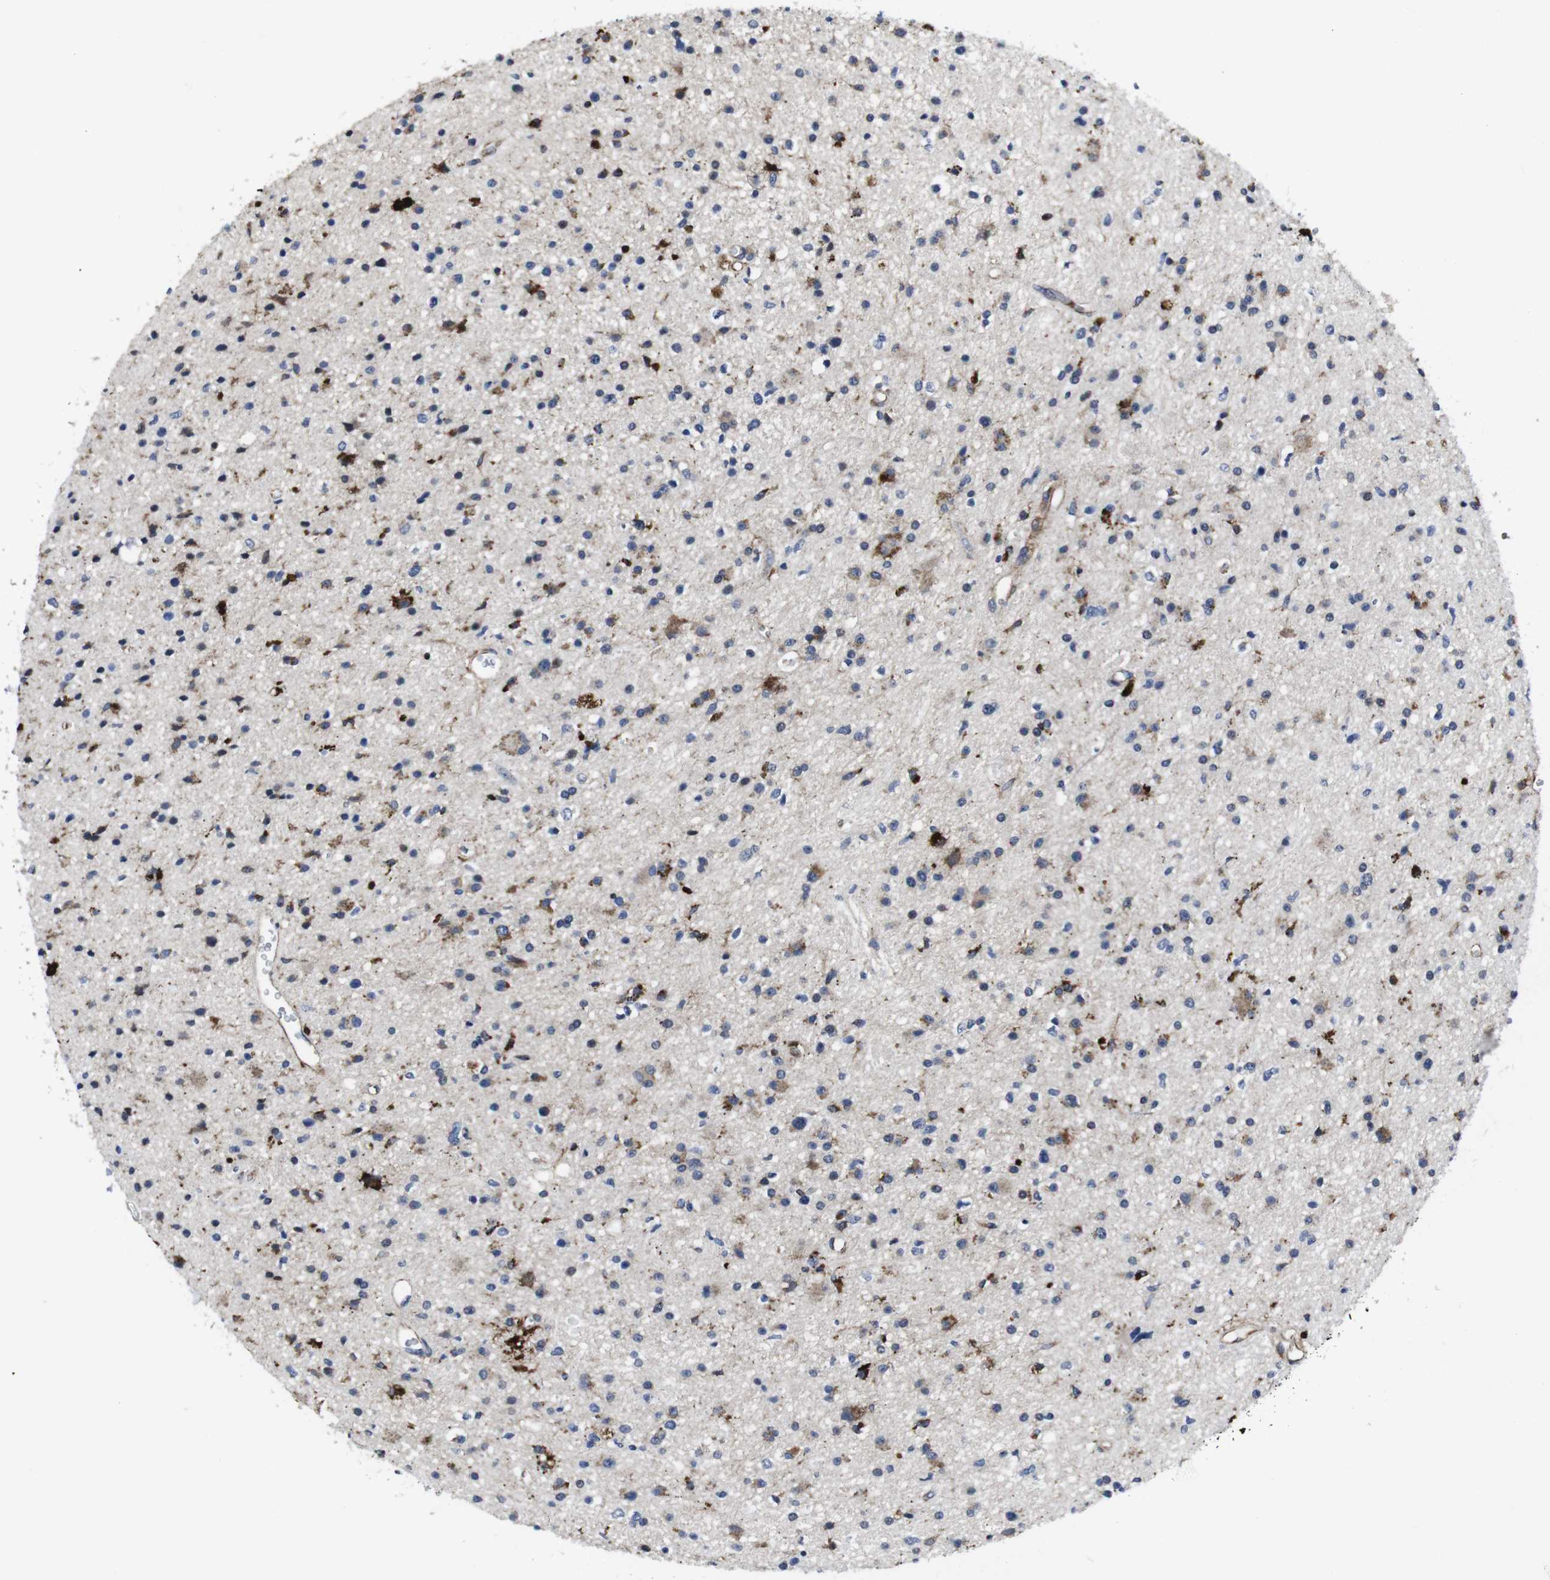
{"staining": {"intensity": "moderate", "quantity": "<25%", "location": "cytoplasmic/membranous"}, "tissue": "glioma", "cell_type": "Tumor cells", "image_type": "cancer", "snomed": [{"axis": "morphology", "description": "Glioma, malignant, High grade"}, {"axis": "topography", "description": "Brain"}], "caption": "Approximately <25% of tumor cells in human glioma show moderate cytoplasmic/membranous protein staining as visualized by brown immunohistochemical staining.", "gene": "STAT4", "patient": {"sex": "male", "age": 33}}